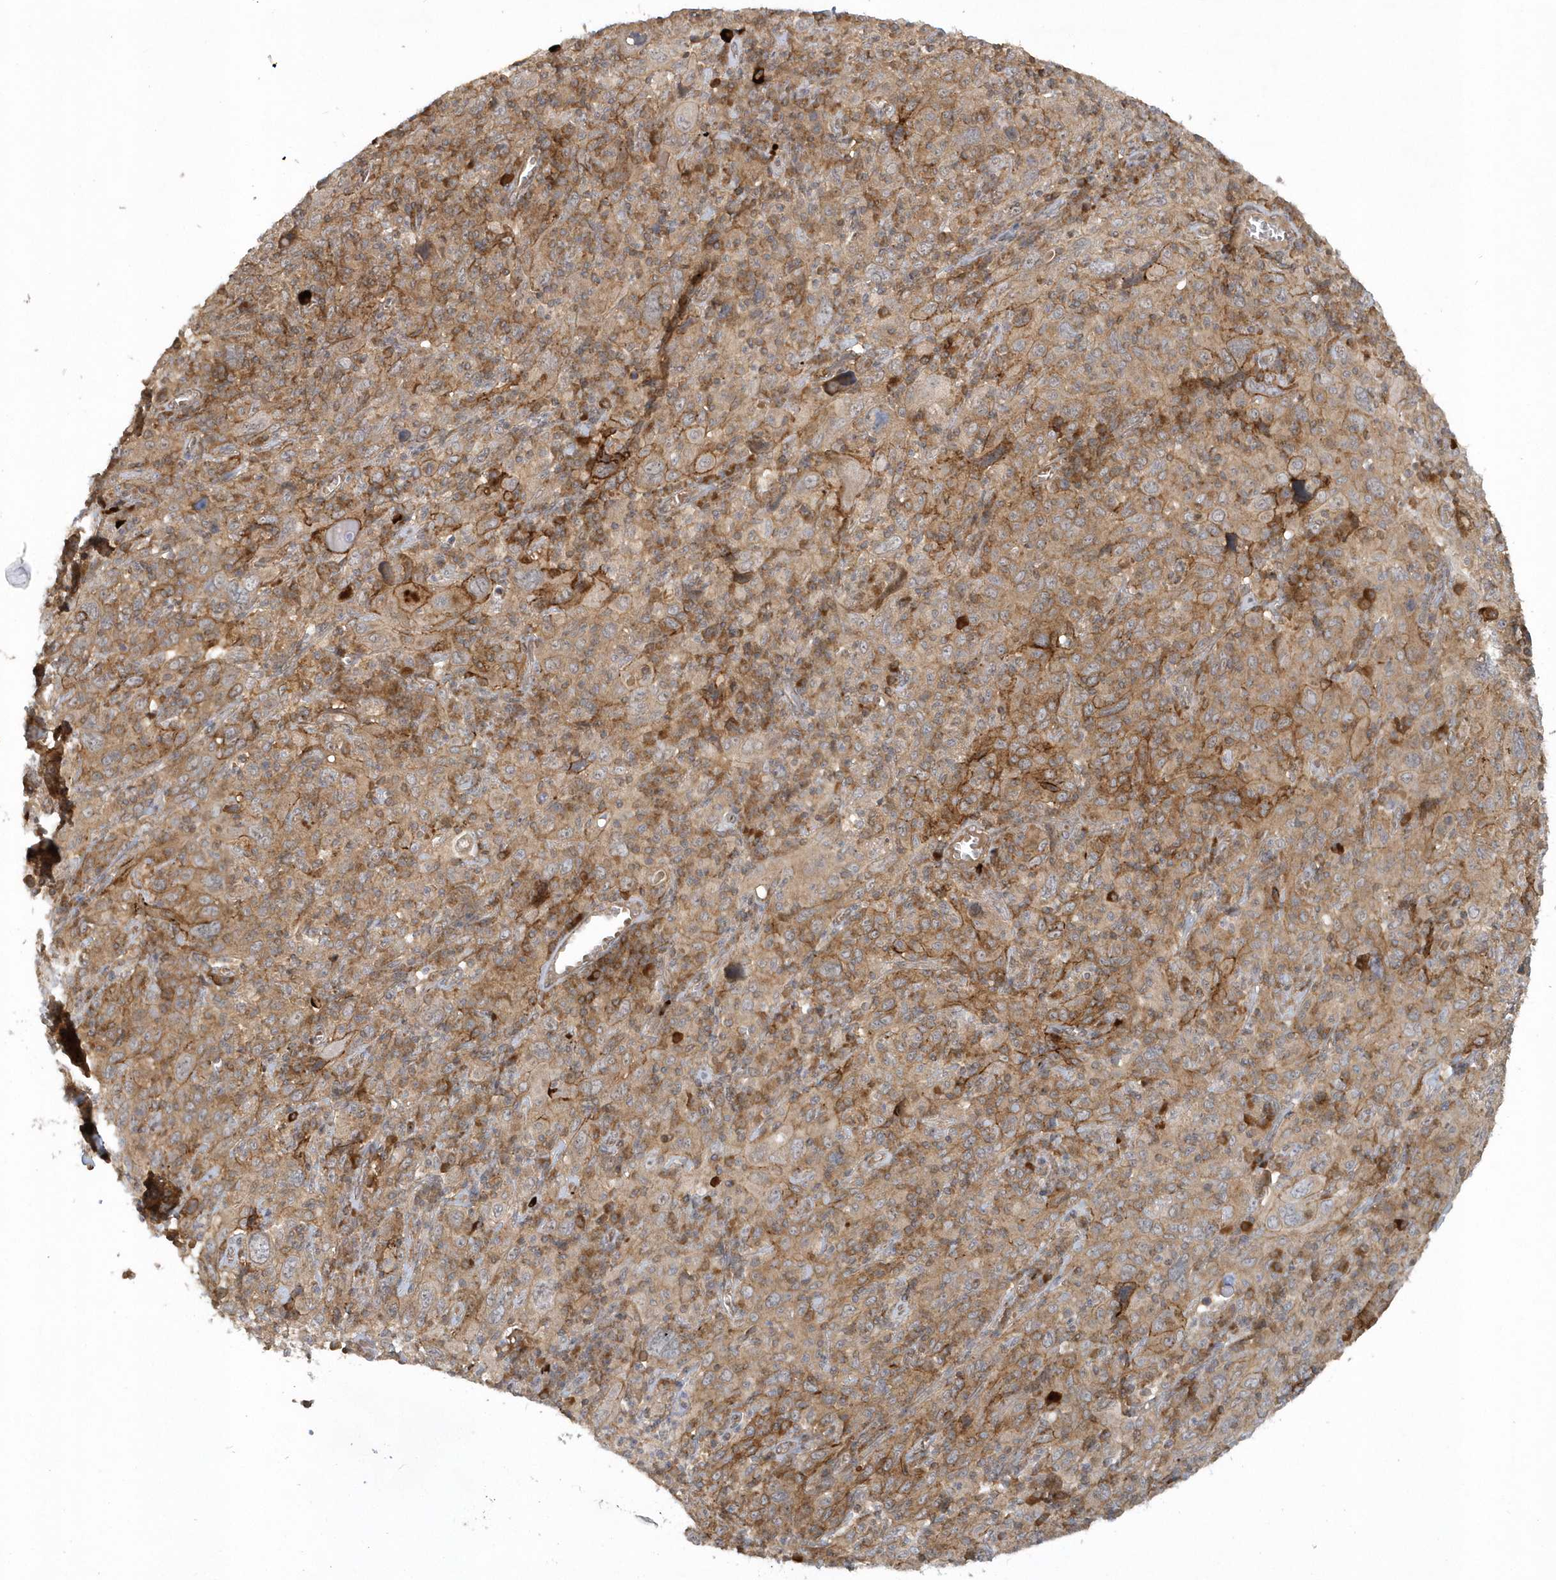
{"staining": {"intensity": "moderate", "quantity": ">75%", "location": "cytoplasmic/membranous"}, "tissue": "cervical cancer", "cell_type": "Tumor cells", "image_type": "cancer", "snomed": [{"axis": "morphology", "description": "Squamous cell carcinoma, NOS"}, {"axis": "topography", "description": "Cervix"}], "caption": "Protein analysis of cervical cancer (squamous cell carcinoma) tissue exhibits moderate cytoplasmic/membranous staining in about >75% of tumor cells. The protein is stained brown, and the nuclei are stained in blue (DAB (3,3'-diaminobenzidine) IHC with brightfield microscopy, high magnification).", "gene": "THG1L", "patient": {"sex": "female", "age": 46}}